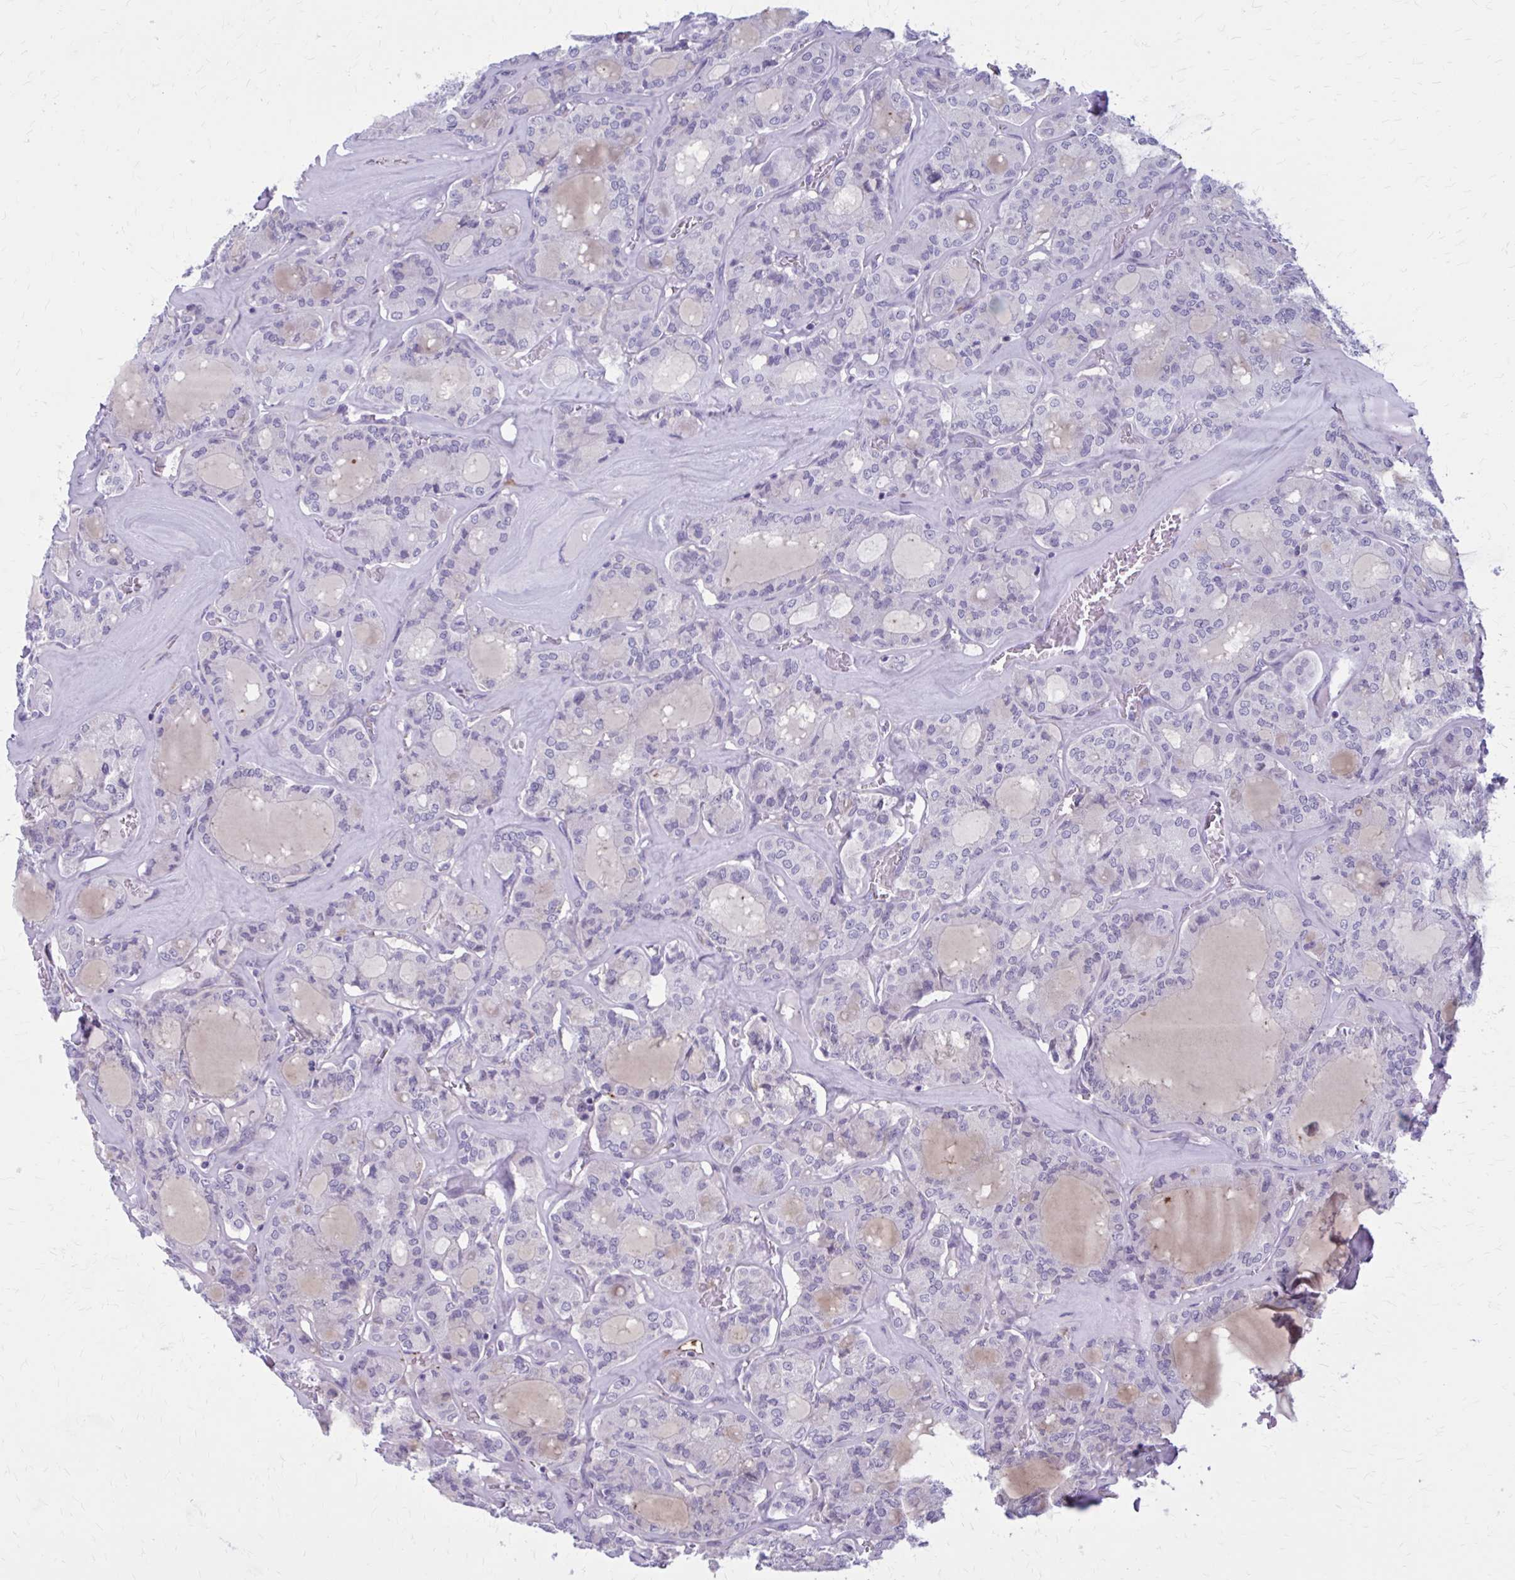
{"staining": {"intensity": "negative", "quantity": "none", "location": "none"}, "tissue": "thyroid cancer", "cell_type": "Tumor cells", "image_type": "cancer", "snomed": [{"axis": "morphology", "description": "Papillary adenocarcinoma, NOS"}, {"axis": "topography", "description": "Thyroid gland"}], "caption": "The image displays no staining of tumor cells in papillary adenocarcinoma (thyroid).", "gene": "AKAP12", "patient": {"sex": "male", "age": 87}}